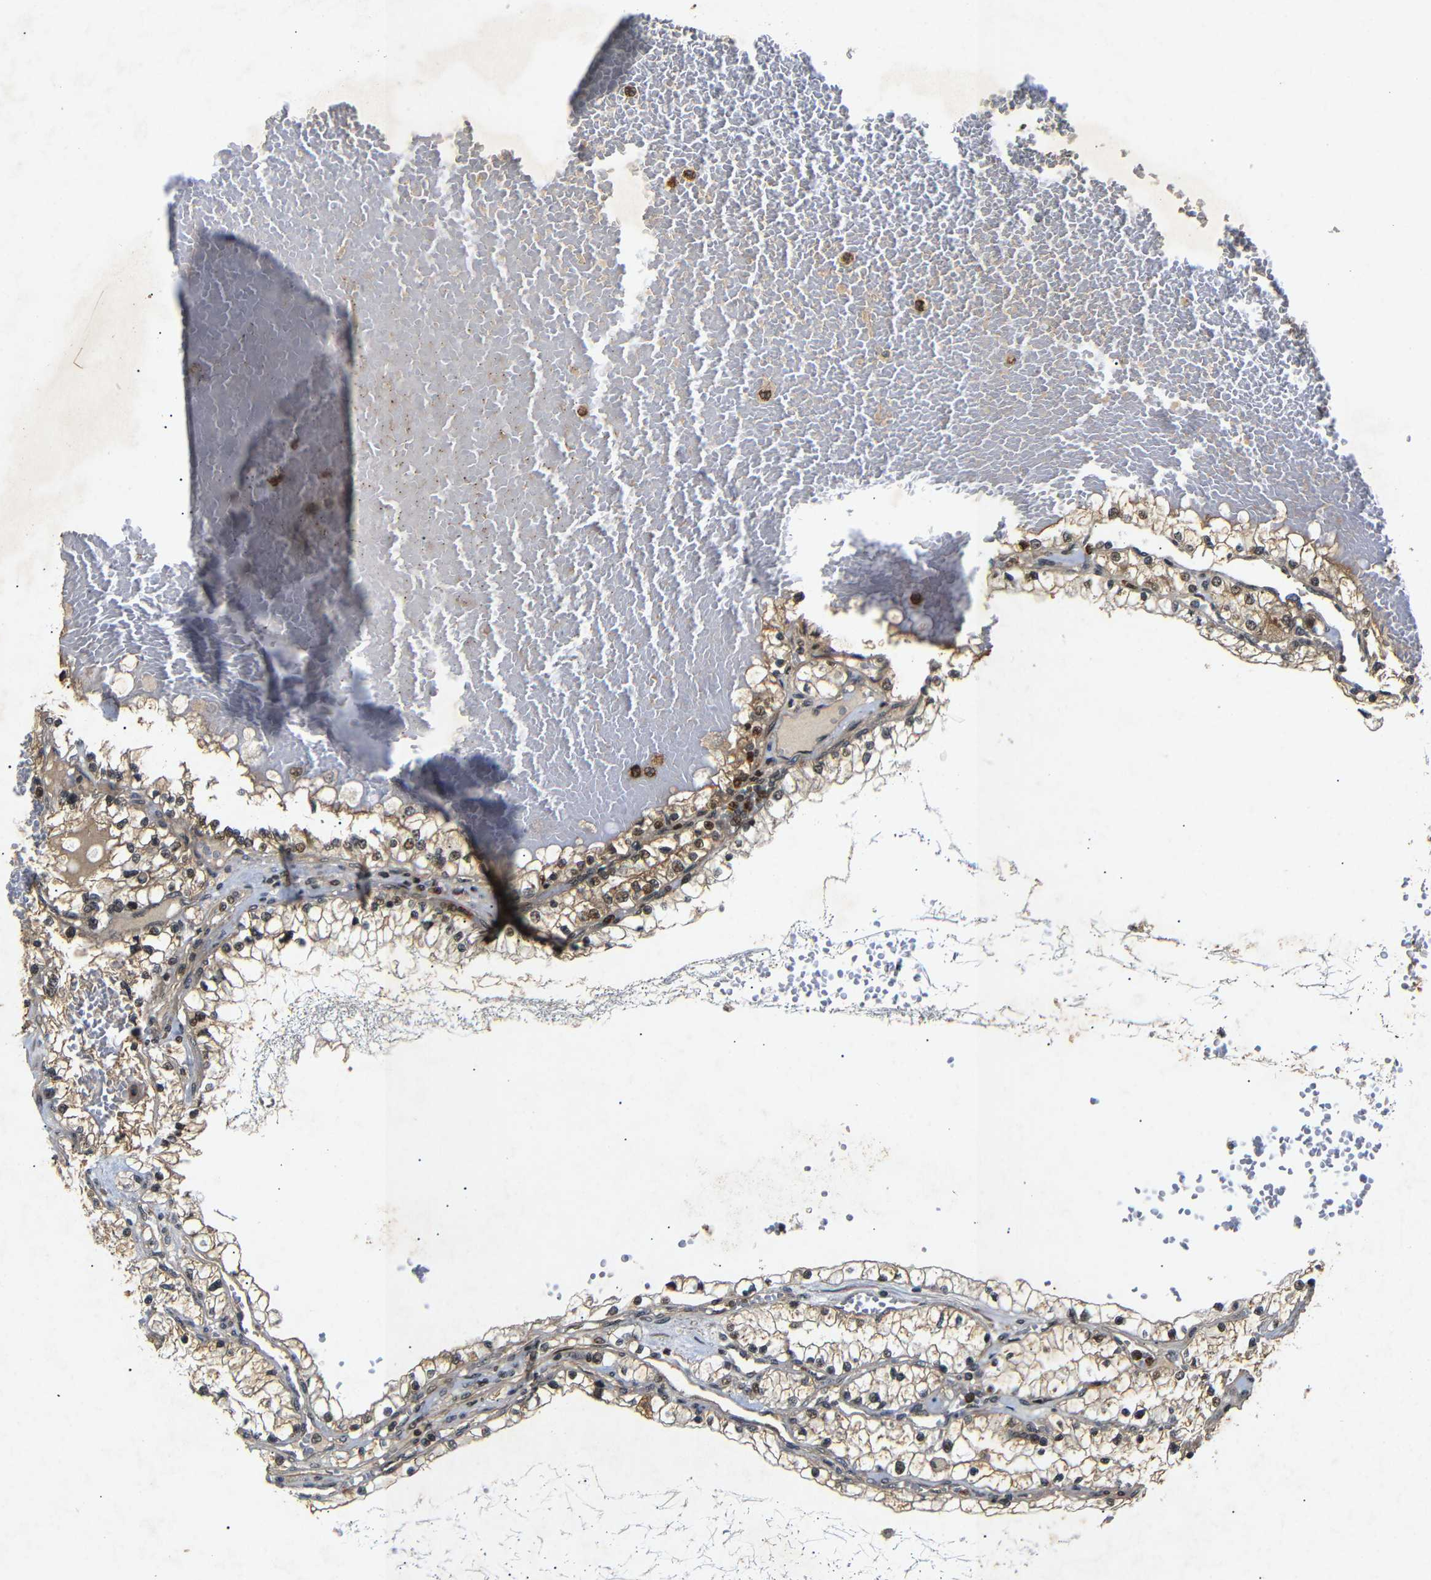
{"staining": {"intensity": "moderate", "quantity": "25%-75%", "location": "nuclear"}, "tissue": "renal cancer", "cell_type": "Tumor cells", "image_type": "cancer", "snomed": [{"axis": "morphology", "description": "Adenocarcinoma, NOS"}, {"axis": "topography", "description": "Kidney"}], "caption": "This micrograph reveals renal adenocarcinoma stained with immunohistochemistry to label a protein in brown. The nuclear of tumor cells show moderate positivity for the protein. Nuclei are counter-stained blue.", "gene": "KIF23", "patient": {"sex": "male", "age": 68}}